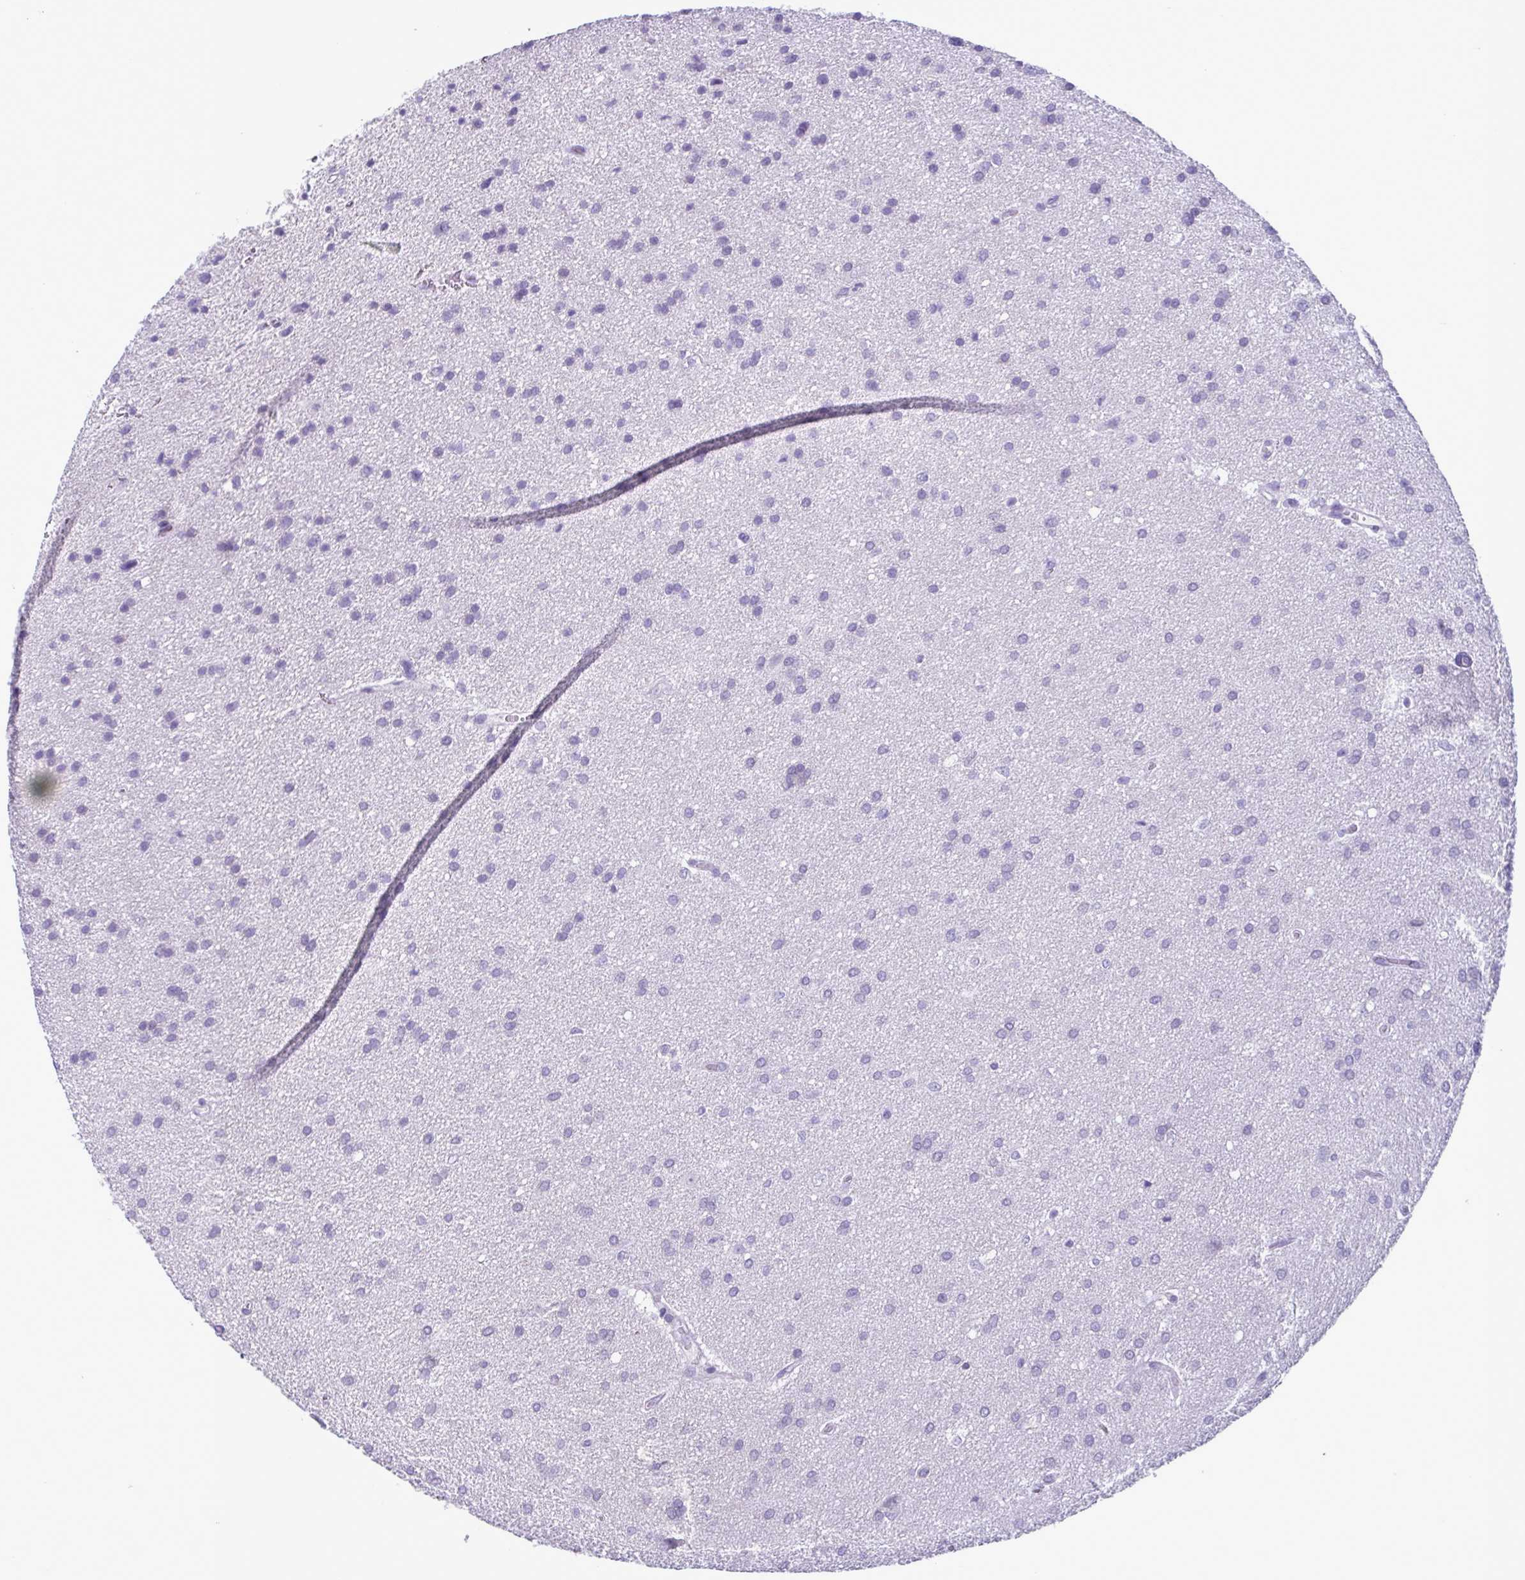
{"staining": {"intensity": "negative", "quantity": "none", "location": "none"}, "tissue": "glioma", "cell_type": "Tumor cells", "image_type": "cancer", "snomed": [{"axis": "morphology", "description": "Glioma, malignant, Low grade"}, {"axis": "topography", "description": "Brain"}], "caption": "The micrograph reveals no staining of tumor cells in malignant glioma (low-grade).", "gene": "INAFM1", "patient": {"sex": "female", "age": 54}}